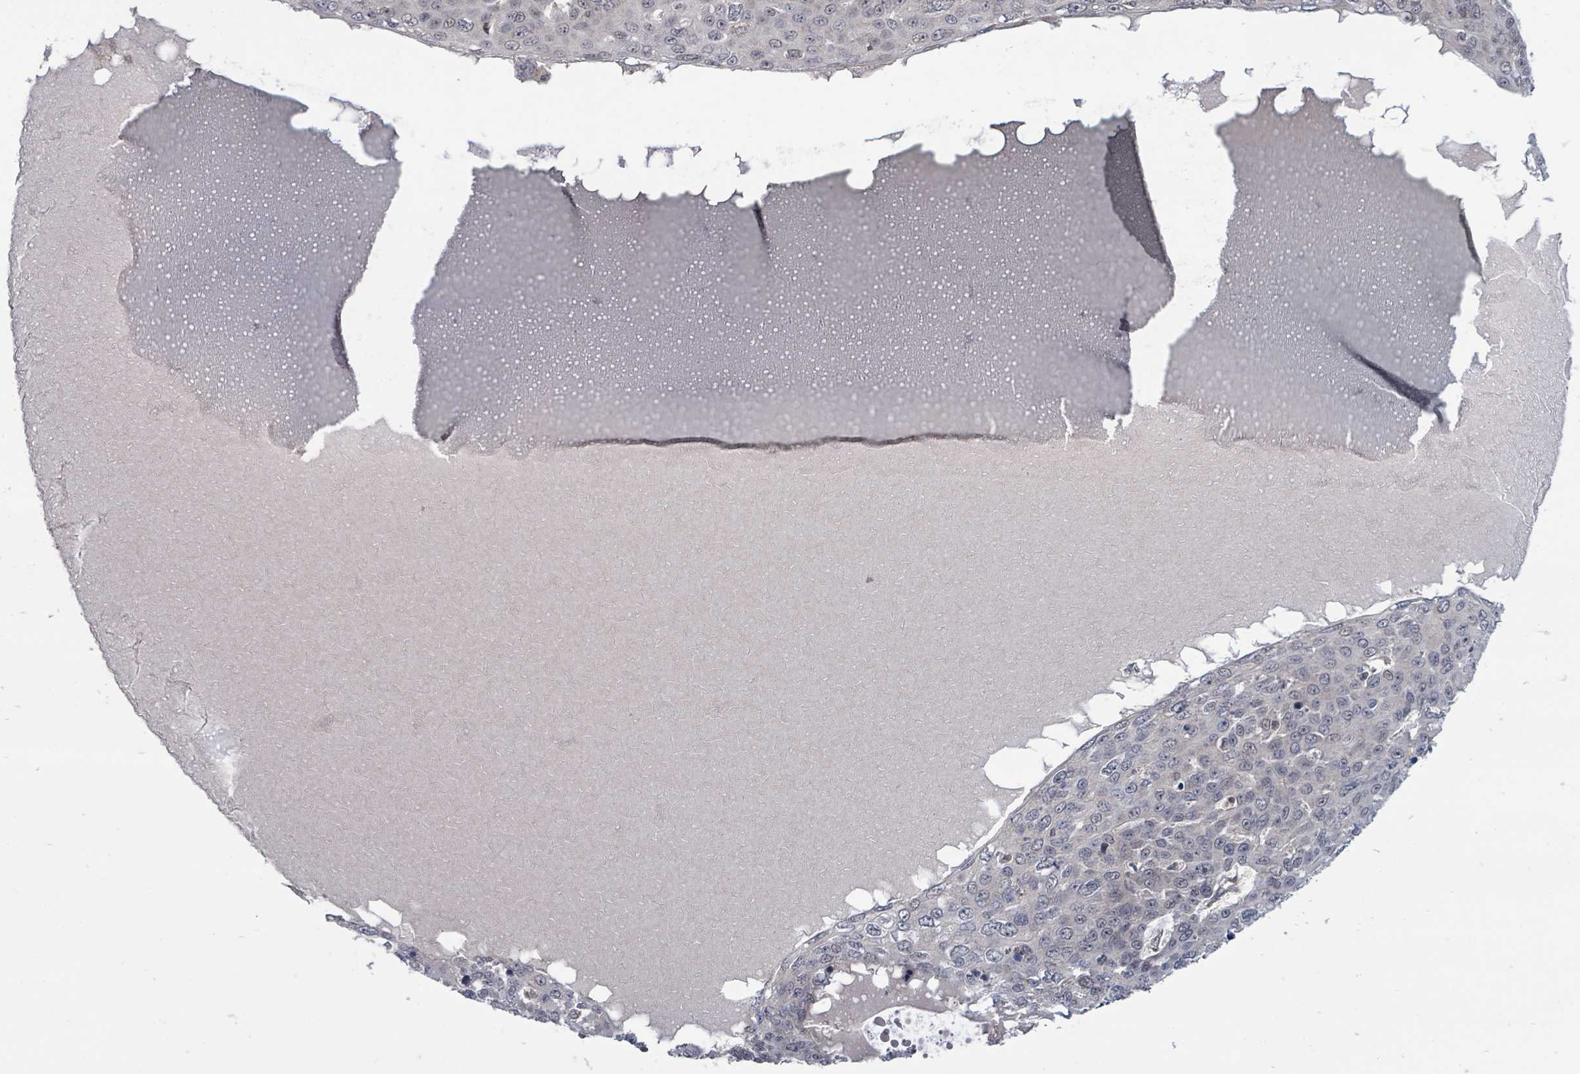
{"staining": {"intensity": "weak", "quantity": "<25%", "location": "nuclear"}, "tissue": "skin cancer", "cell_type": "Tumor cells", "image_type": "cancer", "snomed": [{"axis": "morphology", "description": "Squamous cell carcinoma, NOS"}, {"axis": "topography", "description": "Skin"}], "caption": "An immunohistochemistry photomicrograph of skin cancer is shown. There is no staining in tumor cells of skin cancer.", "gene": "MAGOHB", "patient": {"sex": "male", "age": 71}}